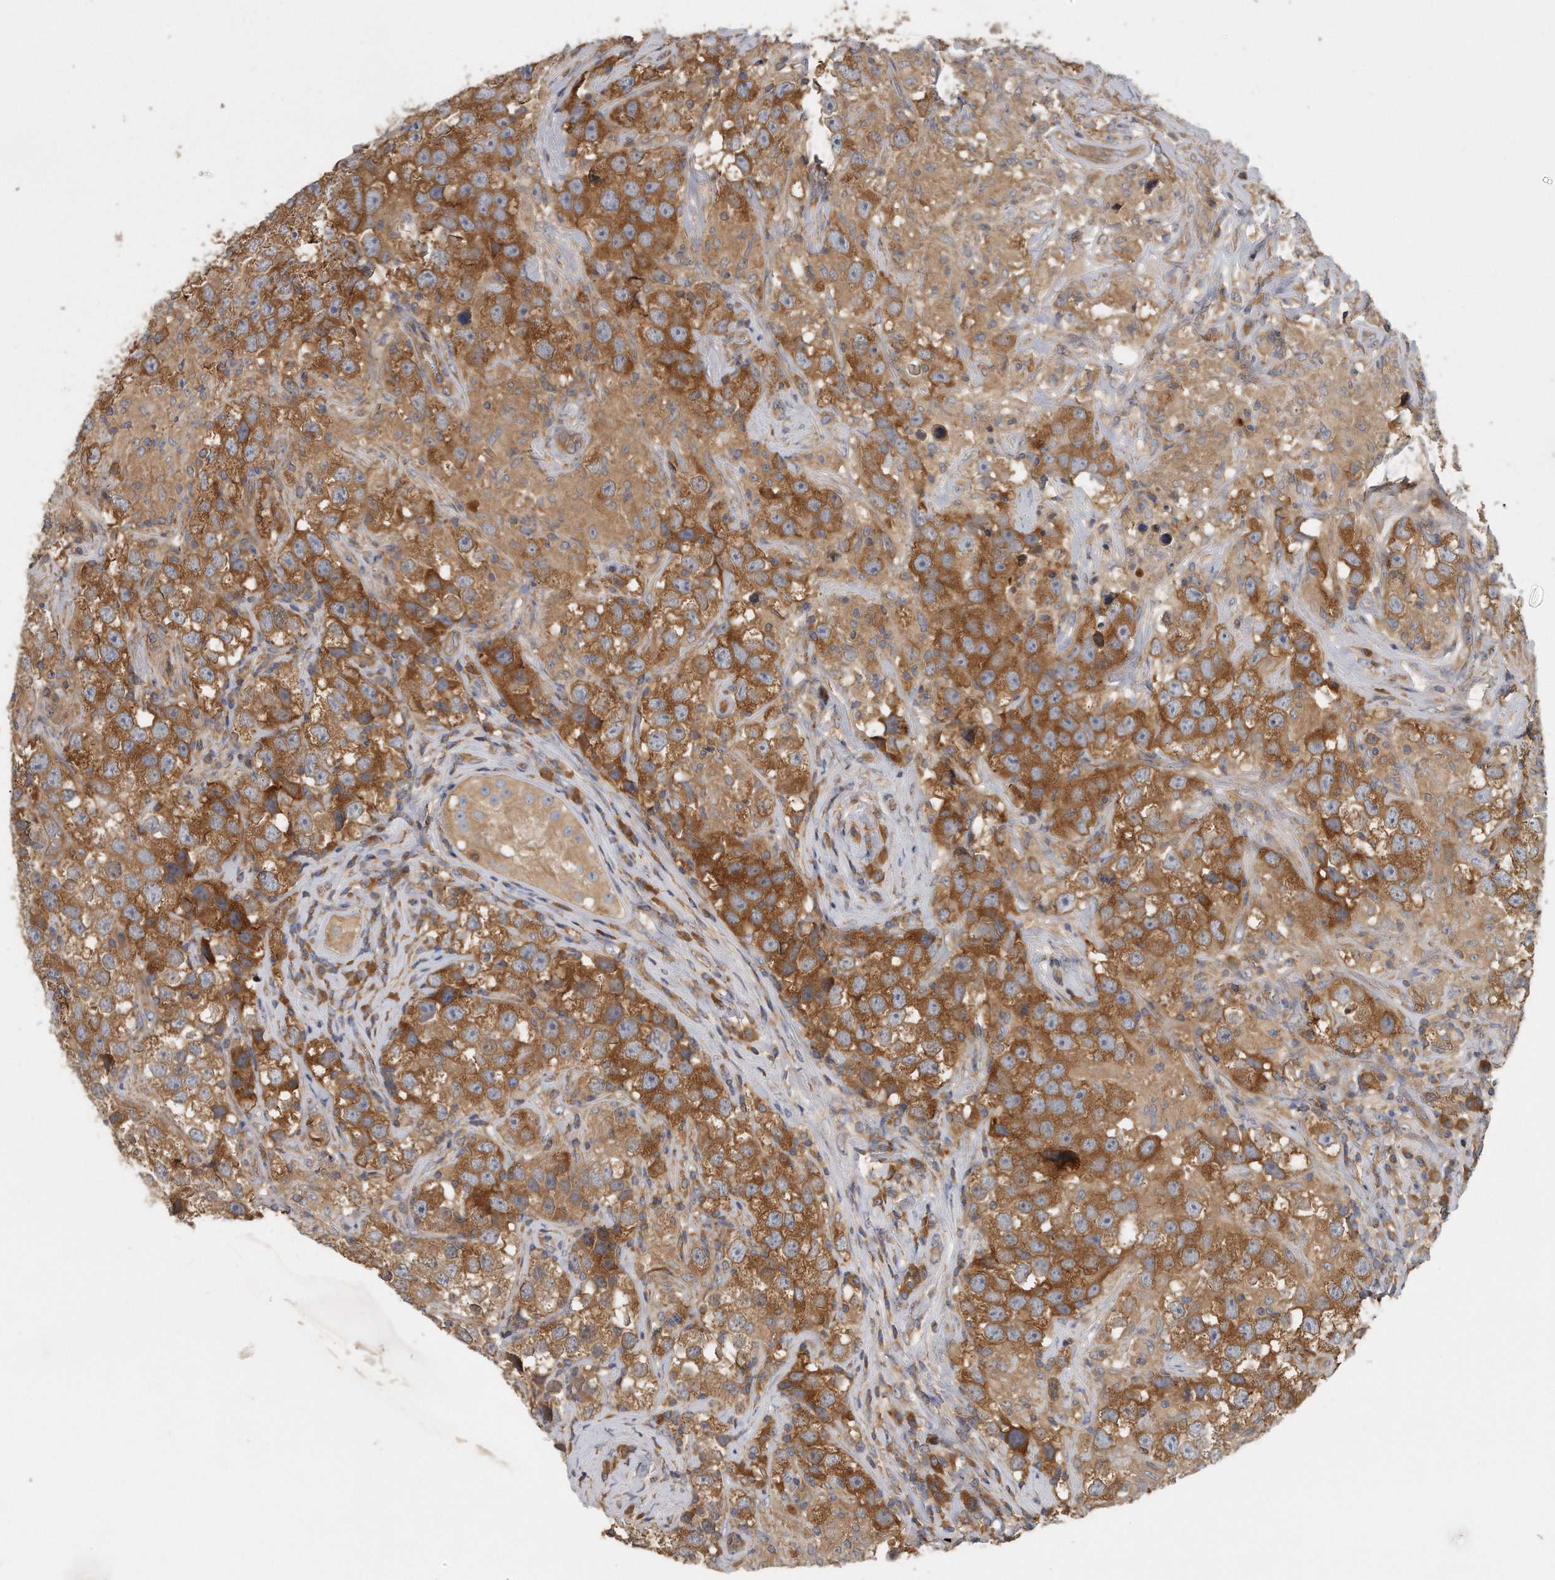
{"staining": {"intensity": "moderate", "quantity": ">75%", "location": "cytoplasmic/membranous"}, "tissue": "testis cancer", "cell_type": "Tumor cells", "image_type": "cancer", "snomed": [{"axis": "morphology", "description": "Seminoma, NOS"}, {"axis": "topography", "description": "Testis"}], "caption": "DAB immunohistochemical staining of testis seminoma displays moderate cytoplasmic/membranous protein positivity in approximately >75% of tumor cells. The staining is performed using DAB (3,3'-diaminobenzidine) brown chromogen to label protein expression. The nuclei are counter-stained blue using hematoxylin.", "gene": "EIF3I", "patient": {"sex": "male", "age": 49}}